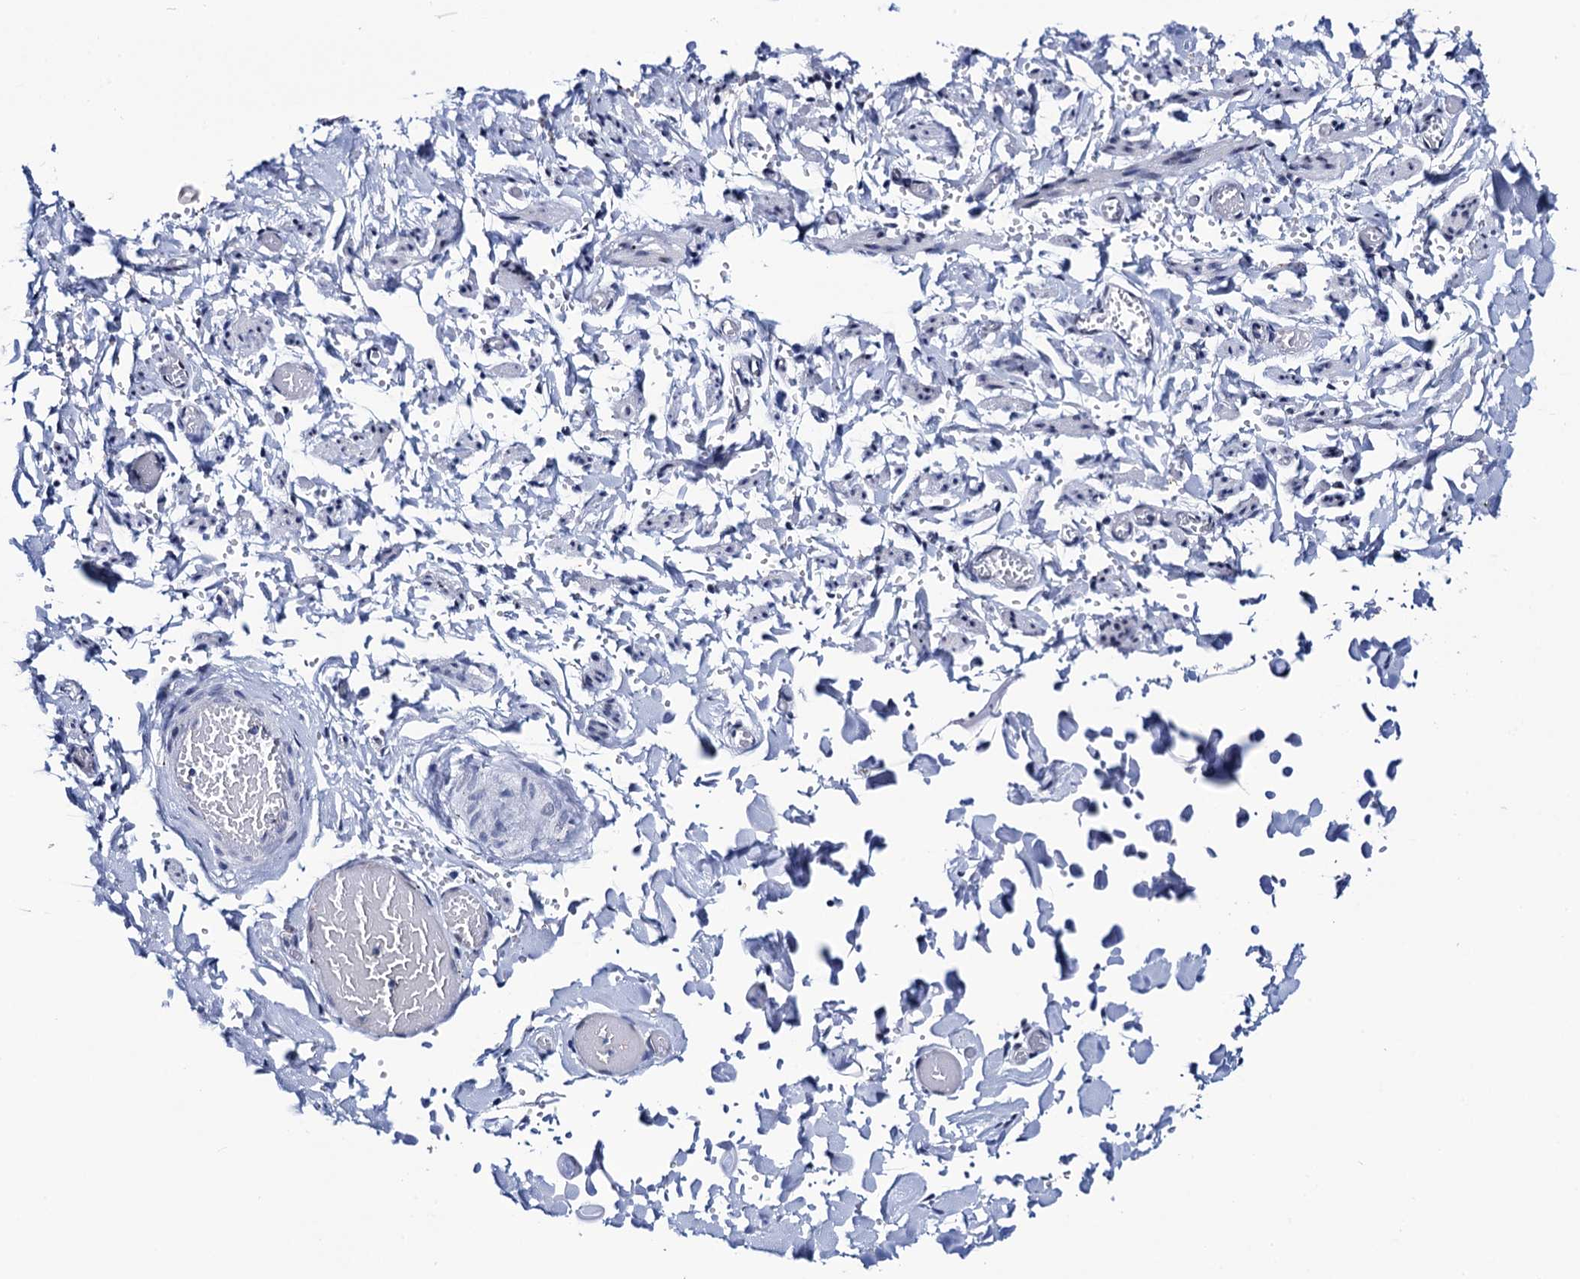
{"staining": {"intensity": "negative", "quantity": "none", "location": "none"}, "tissue": "adipose tissue", "cell_type": "Adipocytes", "image_type": "normal", "snomed": [{"axis": "morphology", "description": "Normal tissue, NOS"}, {"axis": "topography", "description": "Vascular tissue"}, {"axis": "topography", "description": "Fallopian tube"}, {"axis": "topography", "description": "Ovary"}], "caption": "Micrograph shows no protein positivity in adipocytes of unremarkable adipose tissue. (DAB (3,3'-diaminobenzidine) IHC, high magnification).", "gene": "C16orf87", "patient": {"sex": "female", "age": 67}}